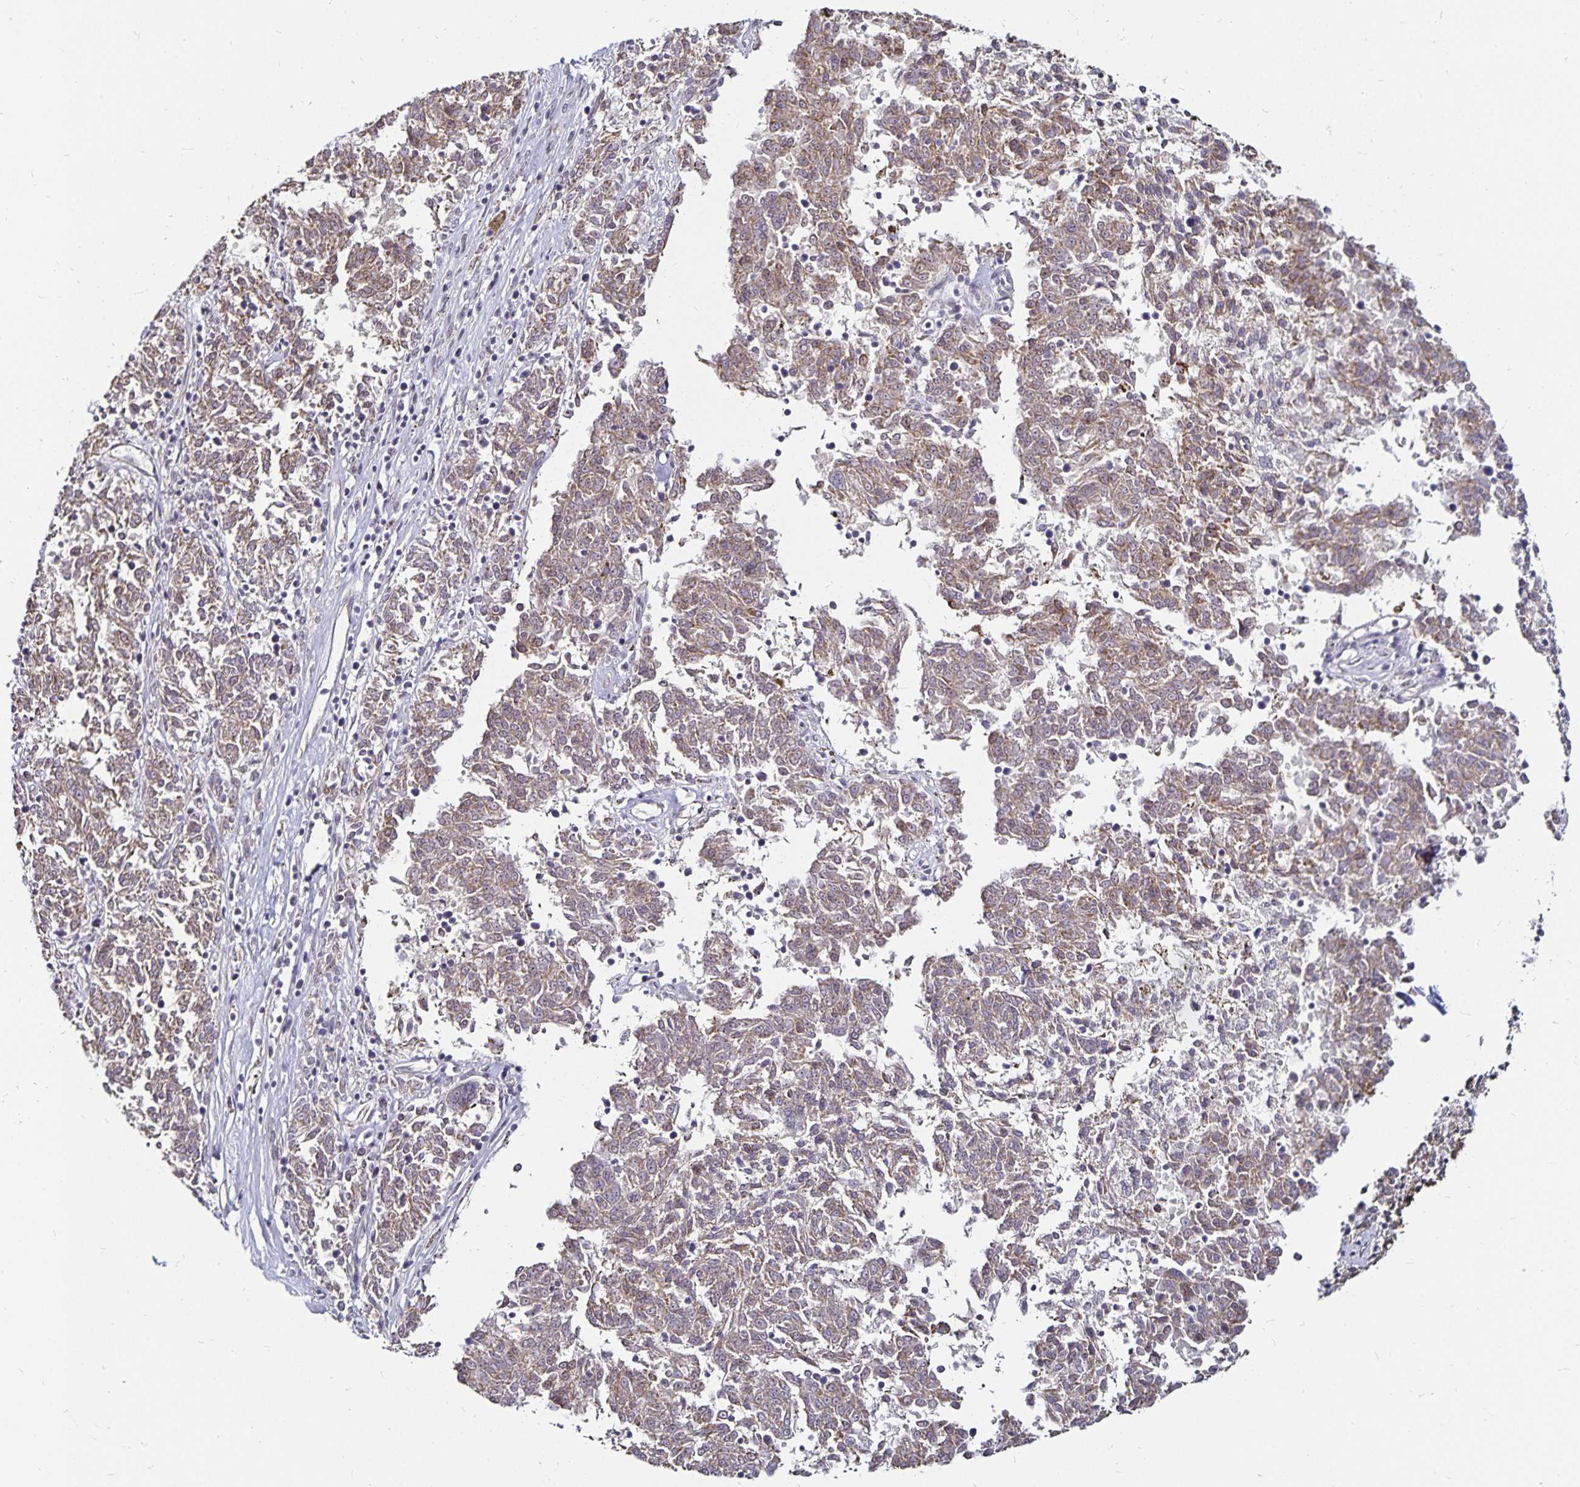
{"staining": {"intensity": "weak", "quantity": ">75%", "location": "cytoplasmic/membranous"}, "tissue": "melanoma", "cell_type": "Tumor cells", "image_type": "cancer", "snomed": [{"axis": "morphology", "description": "Malignant melanoma, NOS"}, {"axis": "topography", "description": "Skin"}], "caption": "An immunohistochemistry histopathology image of tumor tissue is shown. Protein staining in brown labels weak cytoplasmic/membranous positivity in melanoma within tumor cells. Immunohistochemistry (ihc) stains the protein of interest in brown and the nuclei are stained blue.", "gene": "CYP27A1", "patient": {"sex": "female", "age": 72}}